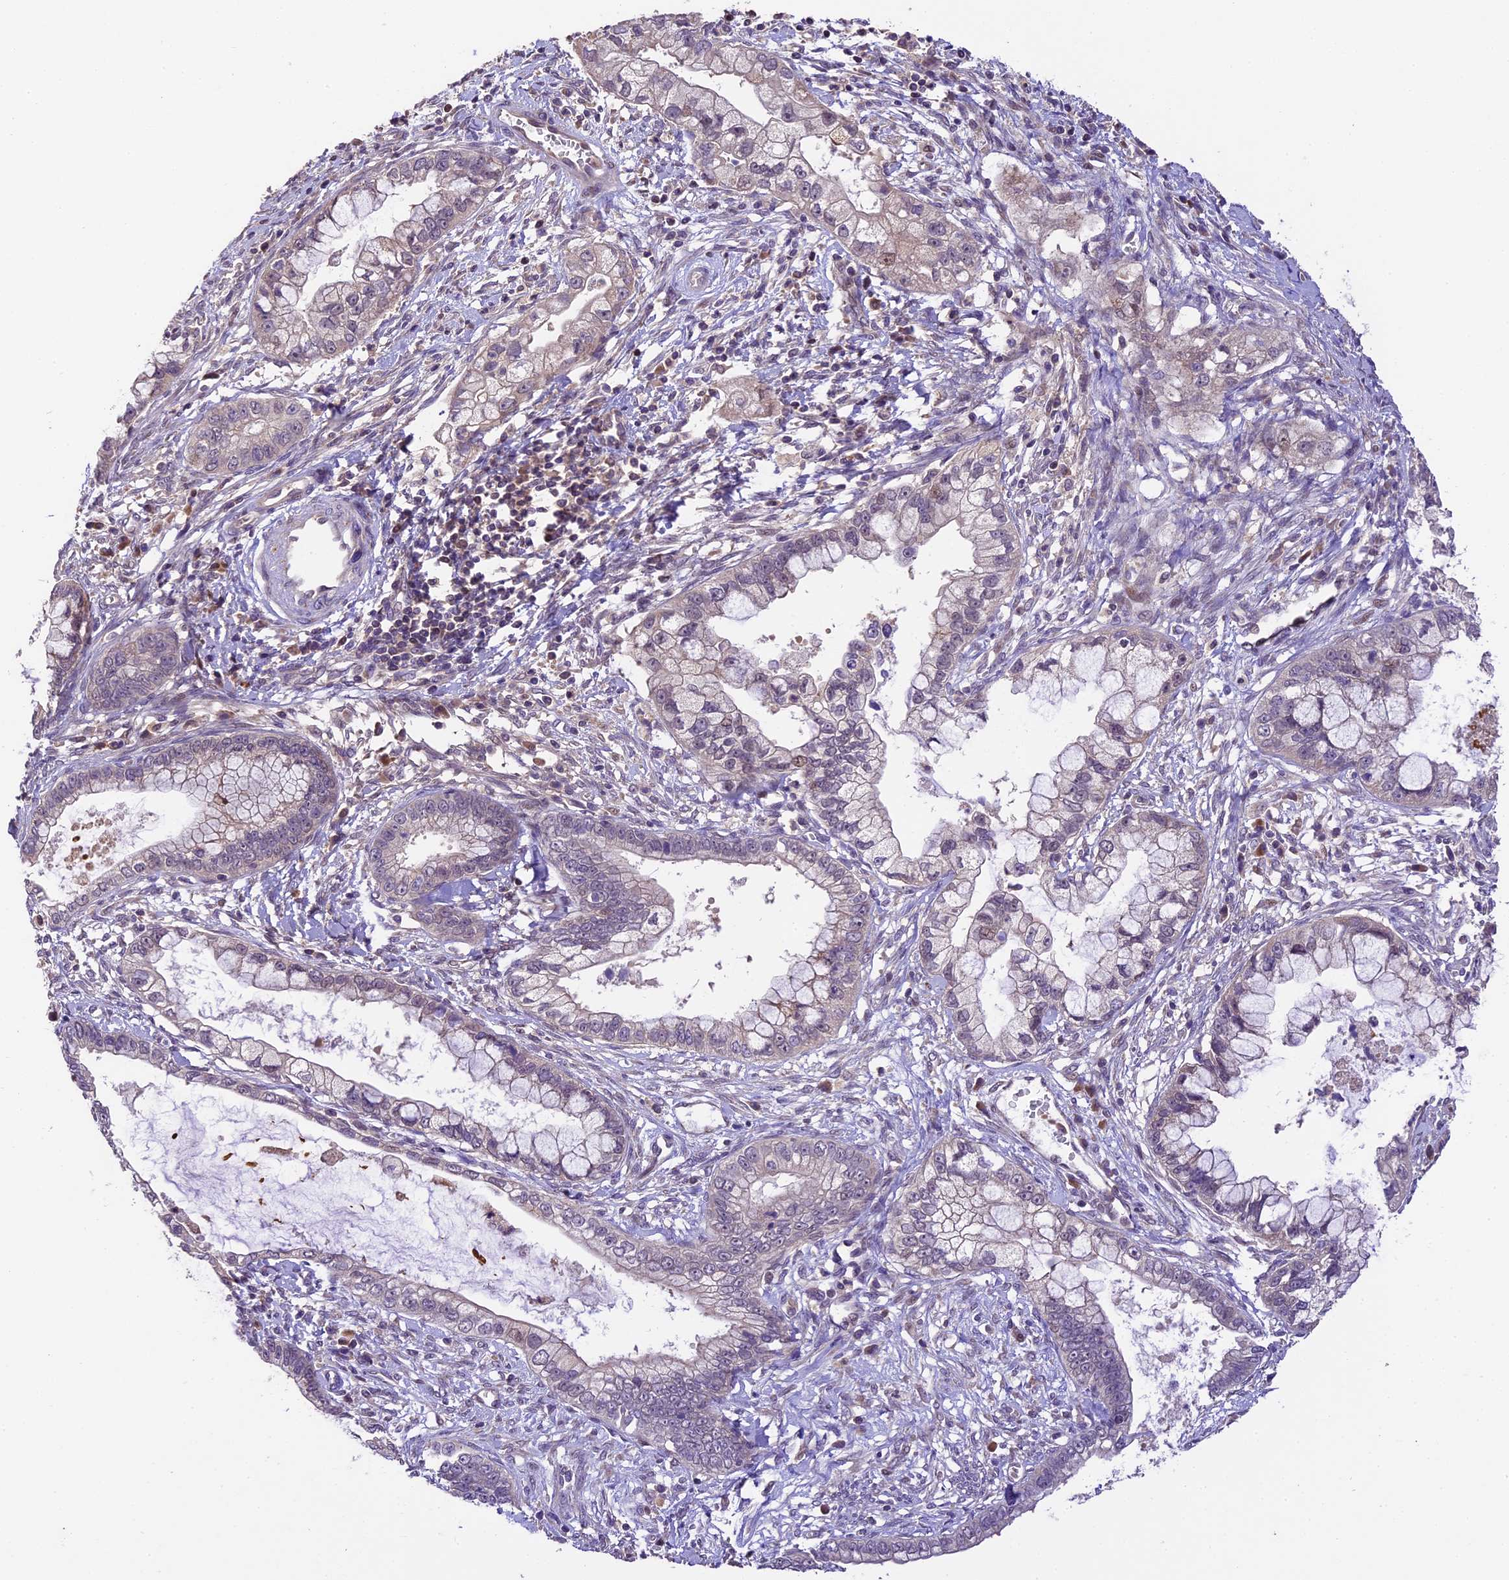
{"staining": {"intensity": "negative", "quantity": "none", "location": "none"}, "tissue": "cervical cancer", "cell_type": "Tumor cells", "image_type": "cancer", "snomed": [{"axis": "morphology", "description": "Adenocarcinoma, NOS"}, {"axis": "topography", "description": "Cervix"}], "caption": "Adenocarcinoma (cervical) was stained to show a protein in brown. There is no significant staining in tumor cells.", "gene": "DGKH", "patient": {"sex": "female", "age": 44}}